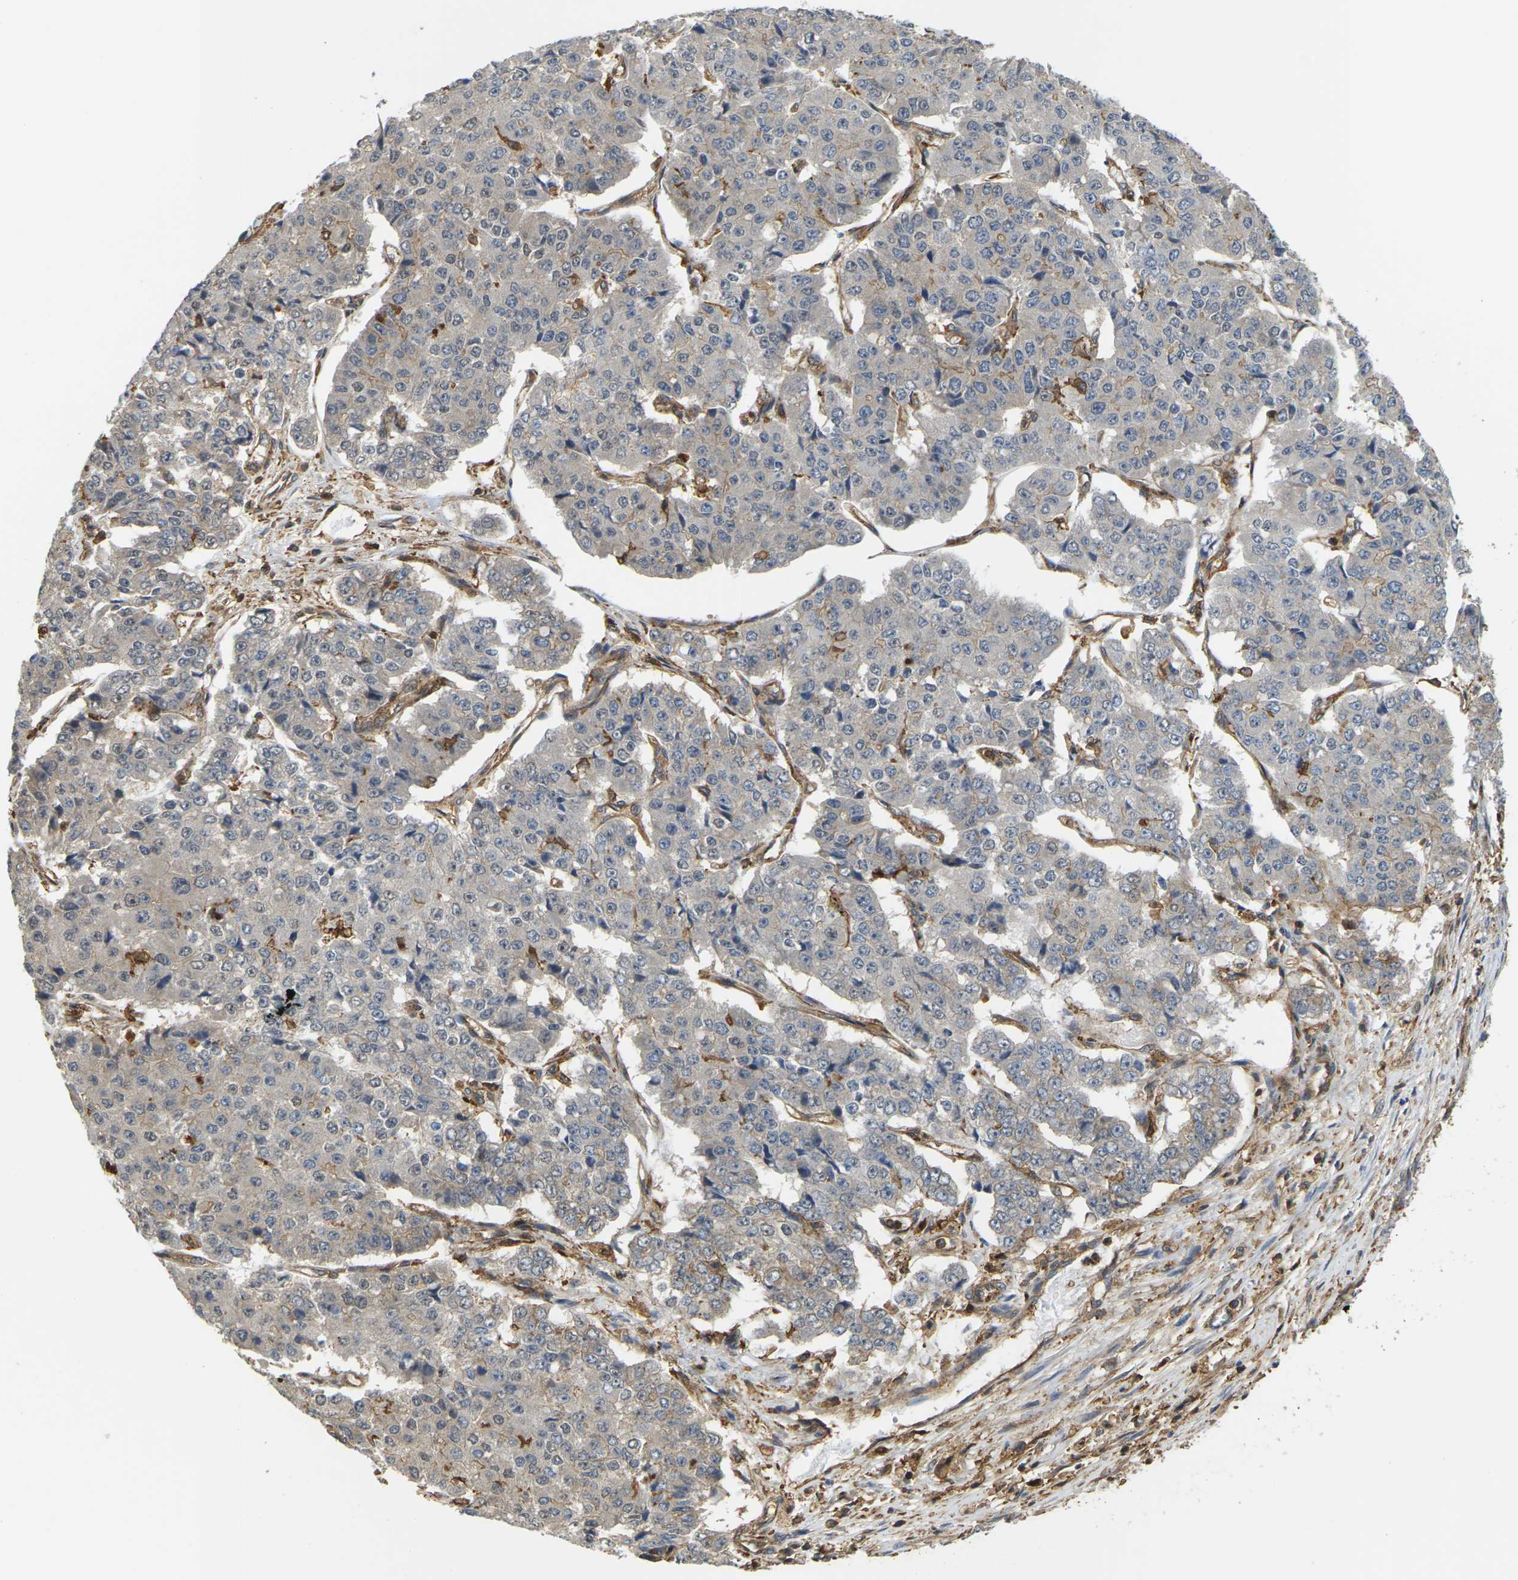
{"staining": {"intensity": "negative", "quantity": "none", "location": "none"}, "tissue": "pancreatic cancer", "cell_type": "Tumor cells", "image_type": "cancer", "snomed": [{"axis": "morphology", "description": "Adenocarcinoma, NOS"}, {"axis": "topography", "description": "Pancreas"}], "caption": "IHC histopathology image of pancreatic cancer (adenocarcinoma) stained for a protein (brown), which displays no positivity in tumor cells.", "gene": "IQGAP1", "patient": {"sex": "male", "age": 50}}